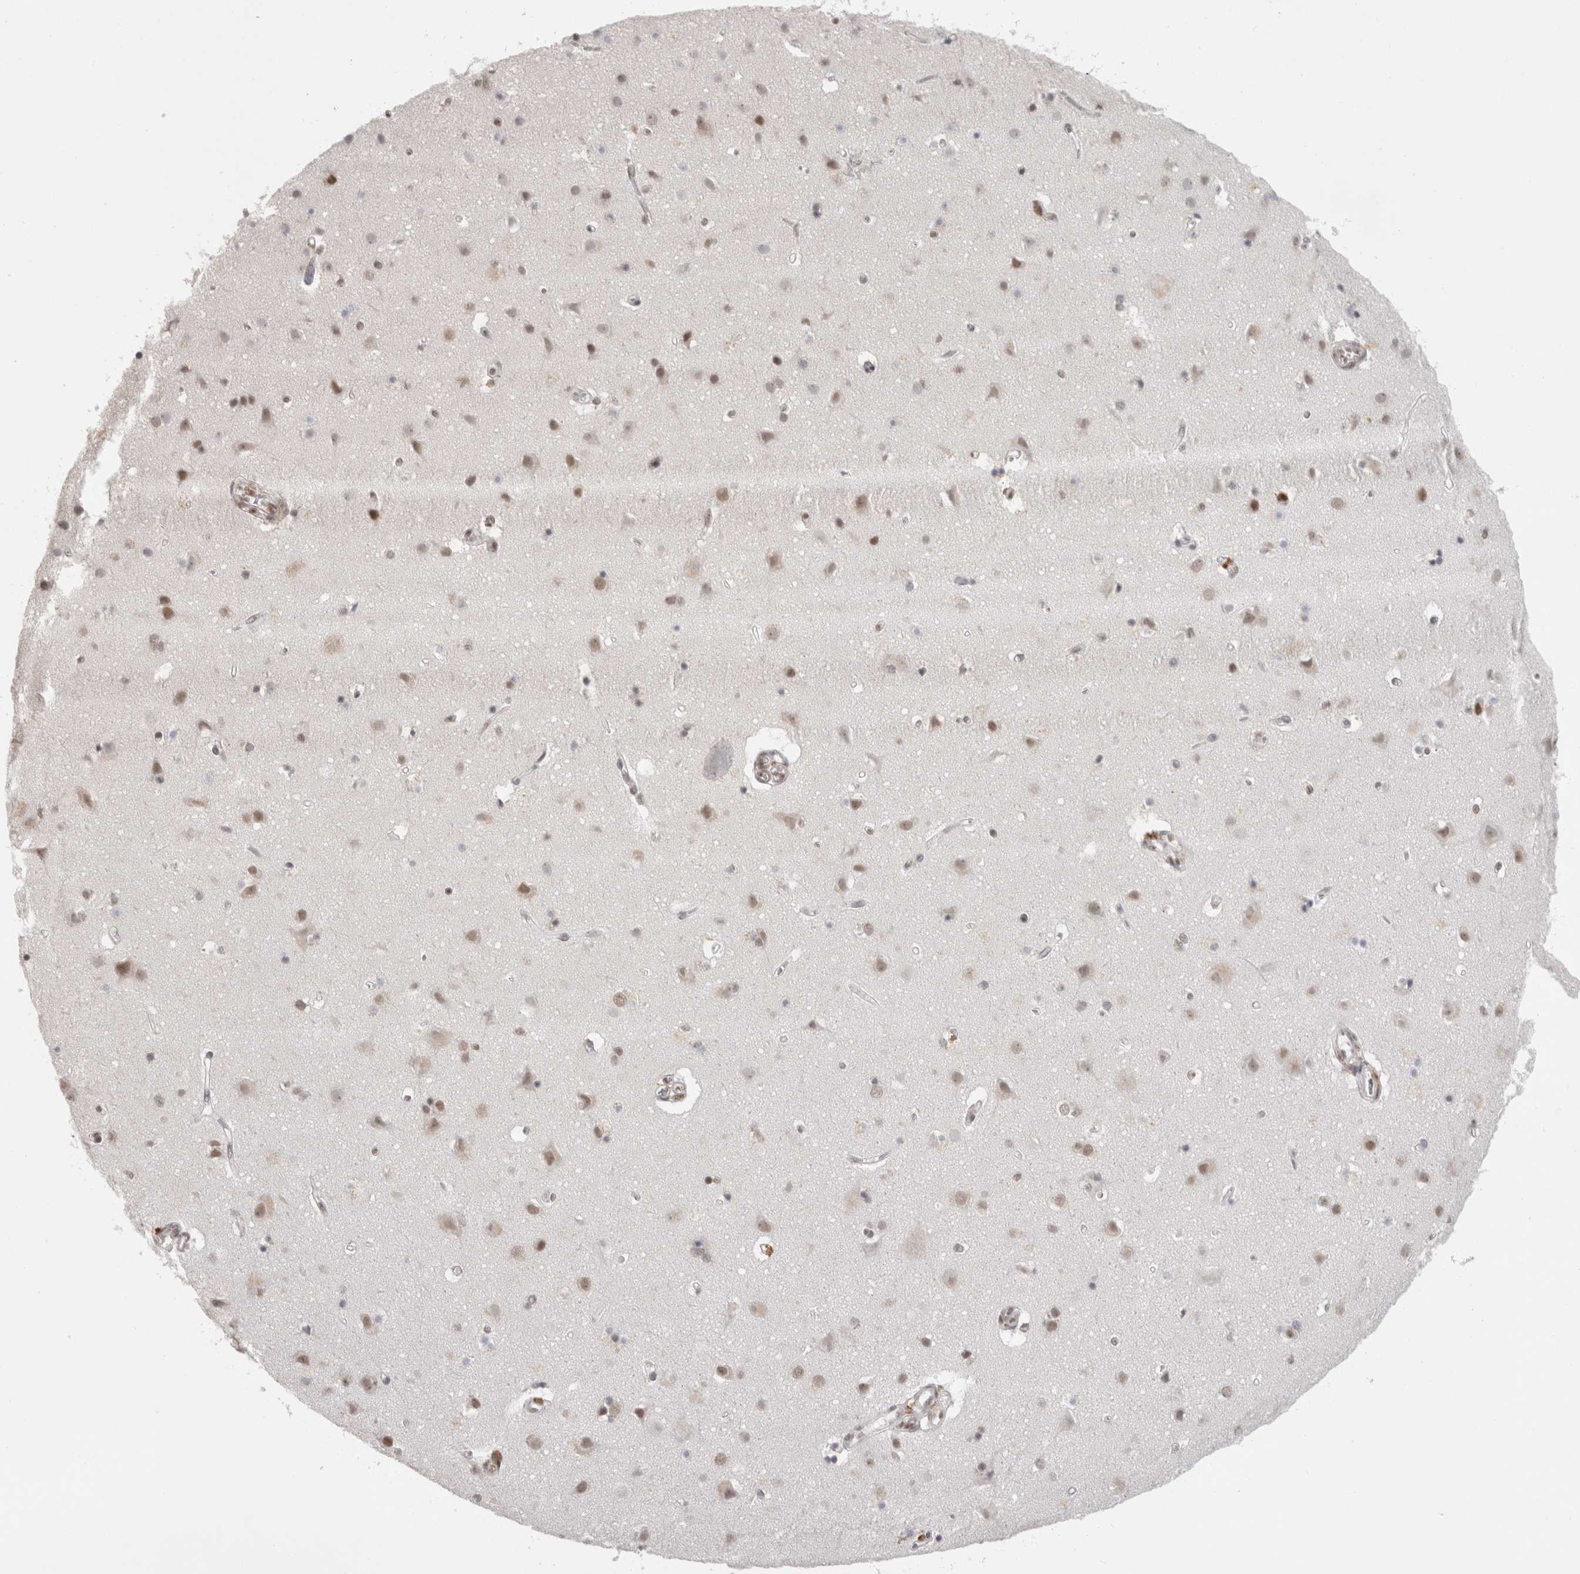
{"staining": {"intensity": "weak", "quantity": "25%-75%", "location": "nuclear"}, "tissue": "cerebral cortex", "cell_type": "Endothelial cells", "image_type": "normal", "snomed": [{"axis": "morphology", "description": "Normal tissue, NOS"}, {"axis": "topography", "description": "Cerebral cortex"}], "caption": "Endothelial cells show weak nuclear expression in about 25%-75% of cells in normal cerebral cortex. (DAB (3,3'-diaminobenzidine) = brown stain, brightfield microscopy at high magnification).", "gene": "ZNF830", "patient": {"sex": "male", "age": 54}}